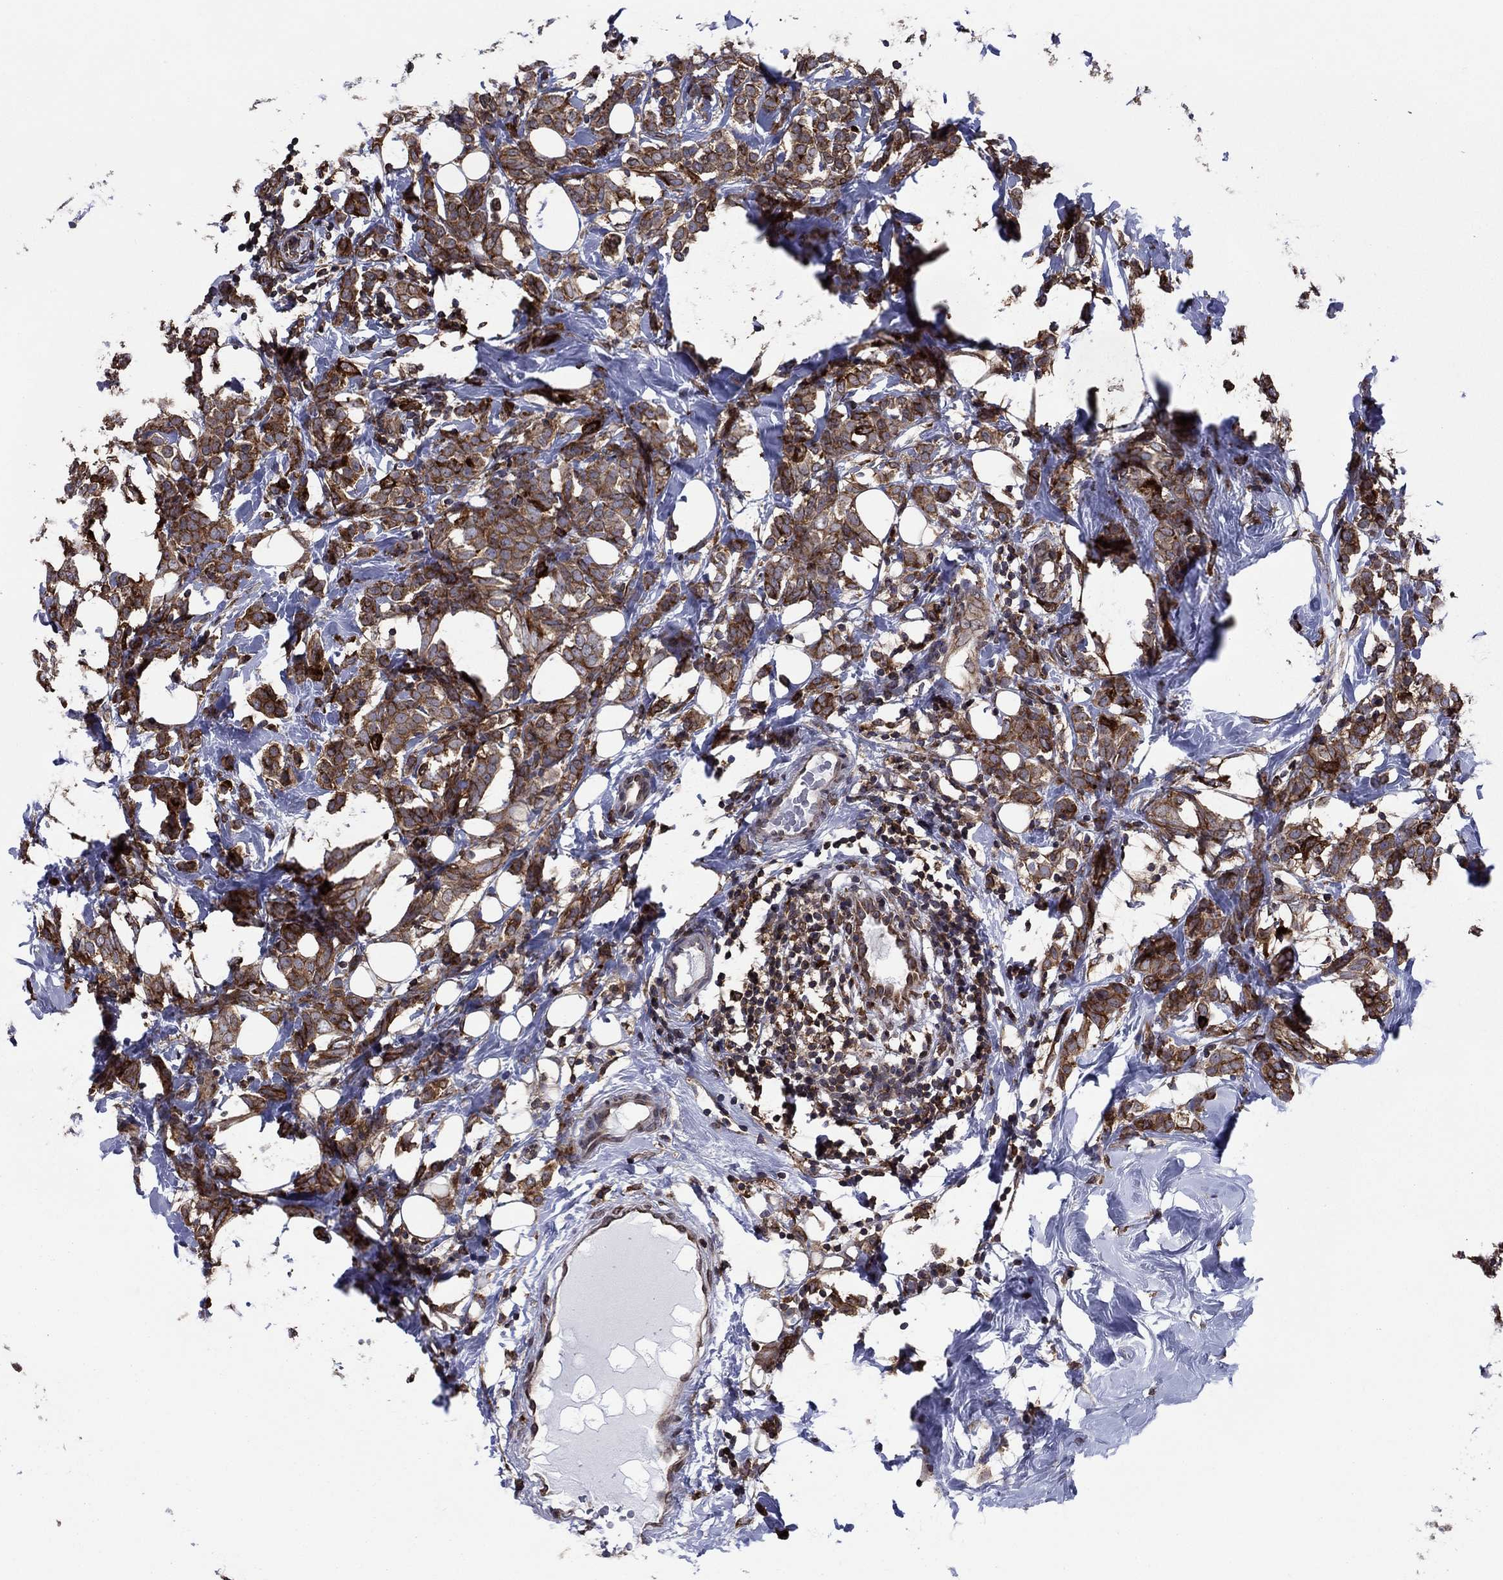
{"staining": {"intensity": "strong", "quantity": ">75%", "location": "cytoplasmic/membranous"}, "tissue": "breast cancer", "cell_type": "Tumor cells", "image_type": "cancer", "snomed": [{"axis": "morphology", "description": "Lobular carcinoma"}, {"axis": "topography", "description": "Breast"}], "caption": "This micrograph exhibits IHC staining of human lobular carcinoma (breast), with high strong cytoplasmic/membranous positivity in about >75% of tumor cells.", "gene": "YBX1", "patient": {"sex": "female", "age": 49}}